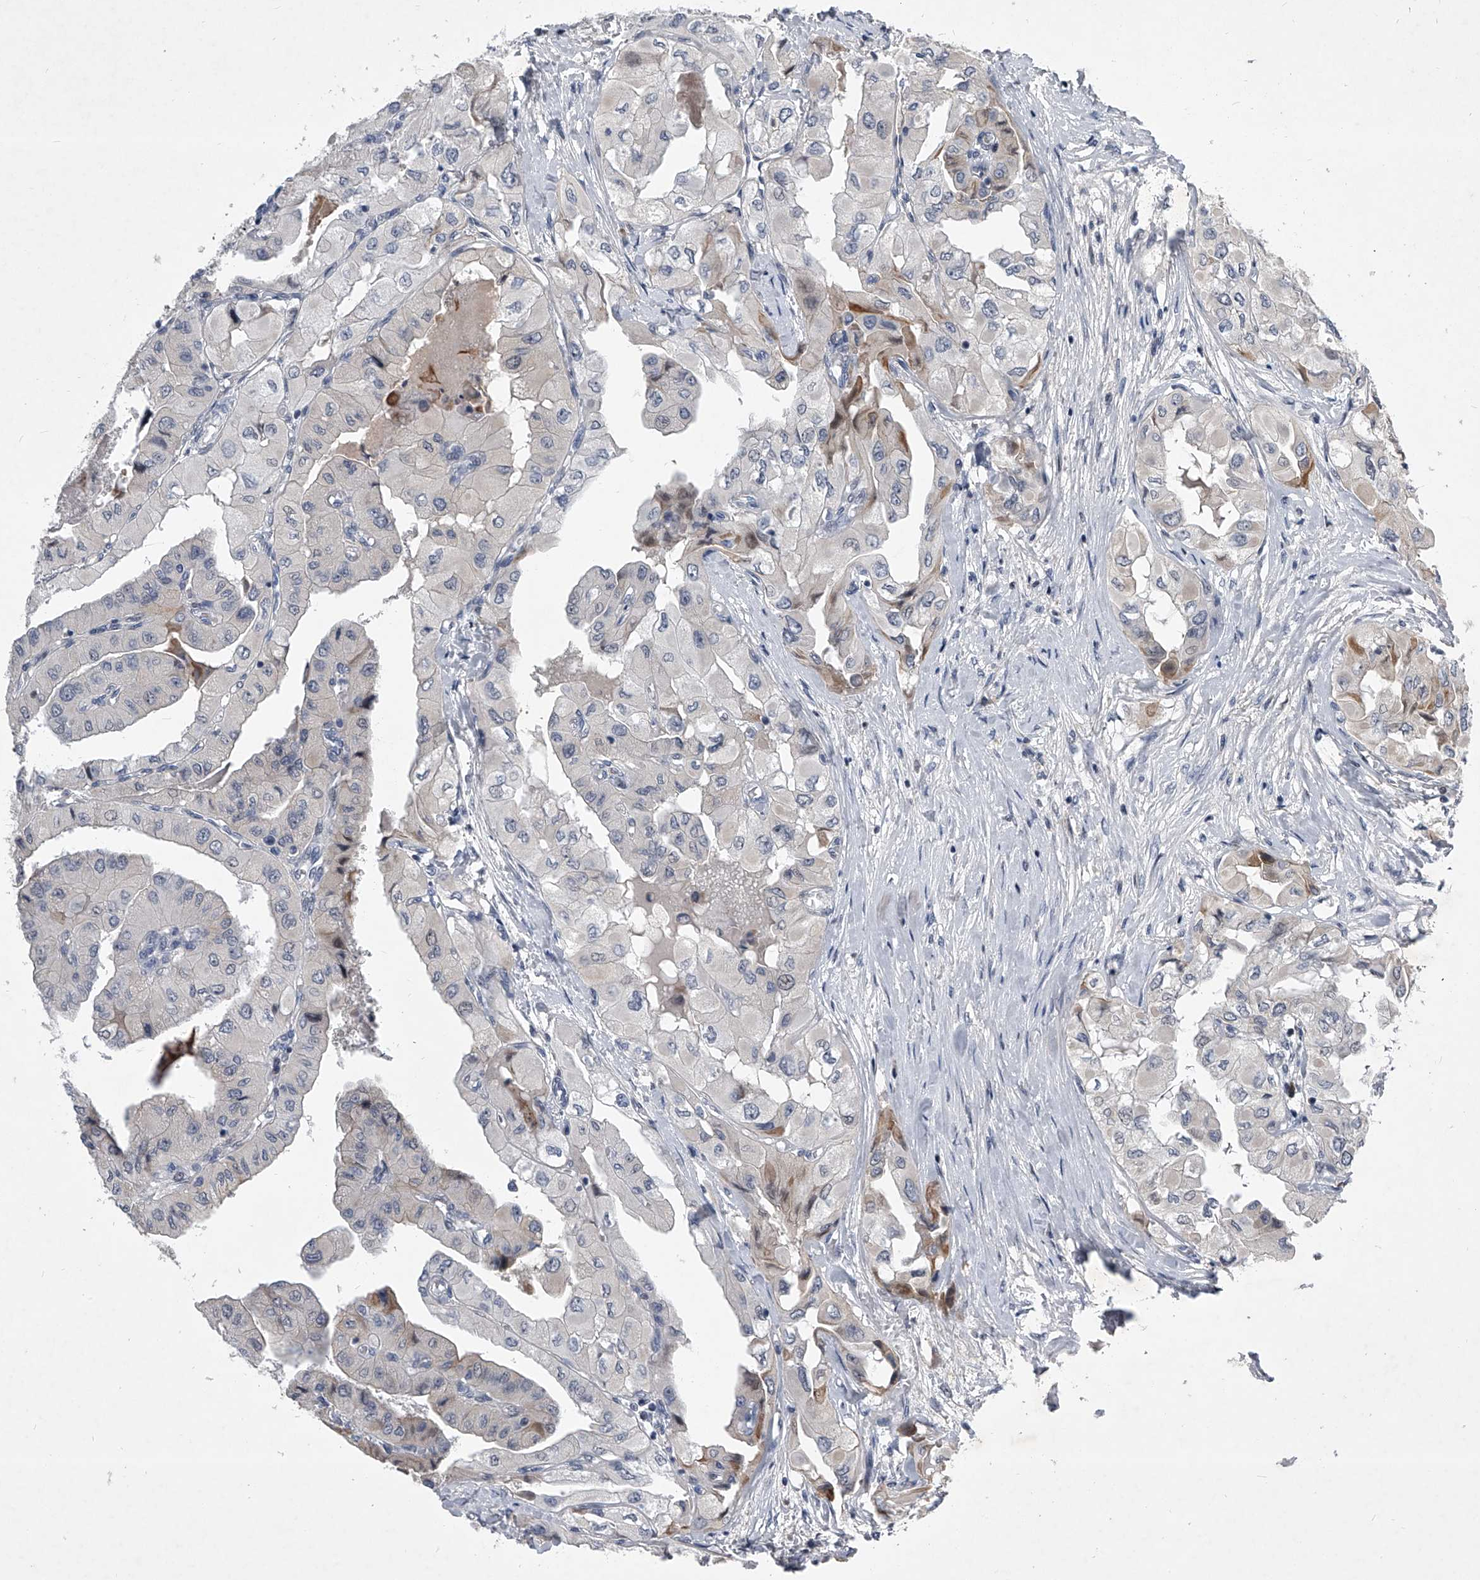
{"staining": {"intensity": "weak", "quantity": "<25%", "location": "cytoplasmic/membranous"}, "tissue": "thyroid cancer", "cell_type": "Tumor cells", "image_type": "cancer", "snomed": [{"axis": "morphology", "description": "Papillary adenocarcinoma, NOS"}, {"axis": "topography", "description": "Thyroid gland"}], "caption": "Immunohistochemistry photomicrograph of human thyroid papillary adenocarcinoma stained for a protein (brown), which demonstrates no expression in tumor cells. The staining is performed using DAB (3,3'-diaminobenzidine) brown chromogen with nuclei counter-stained in using hematoxylin.", "gene": "ZNF76", "patient": {"sex": "female", "age": 59}}